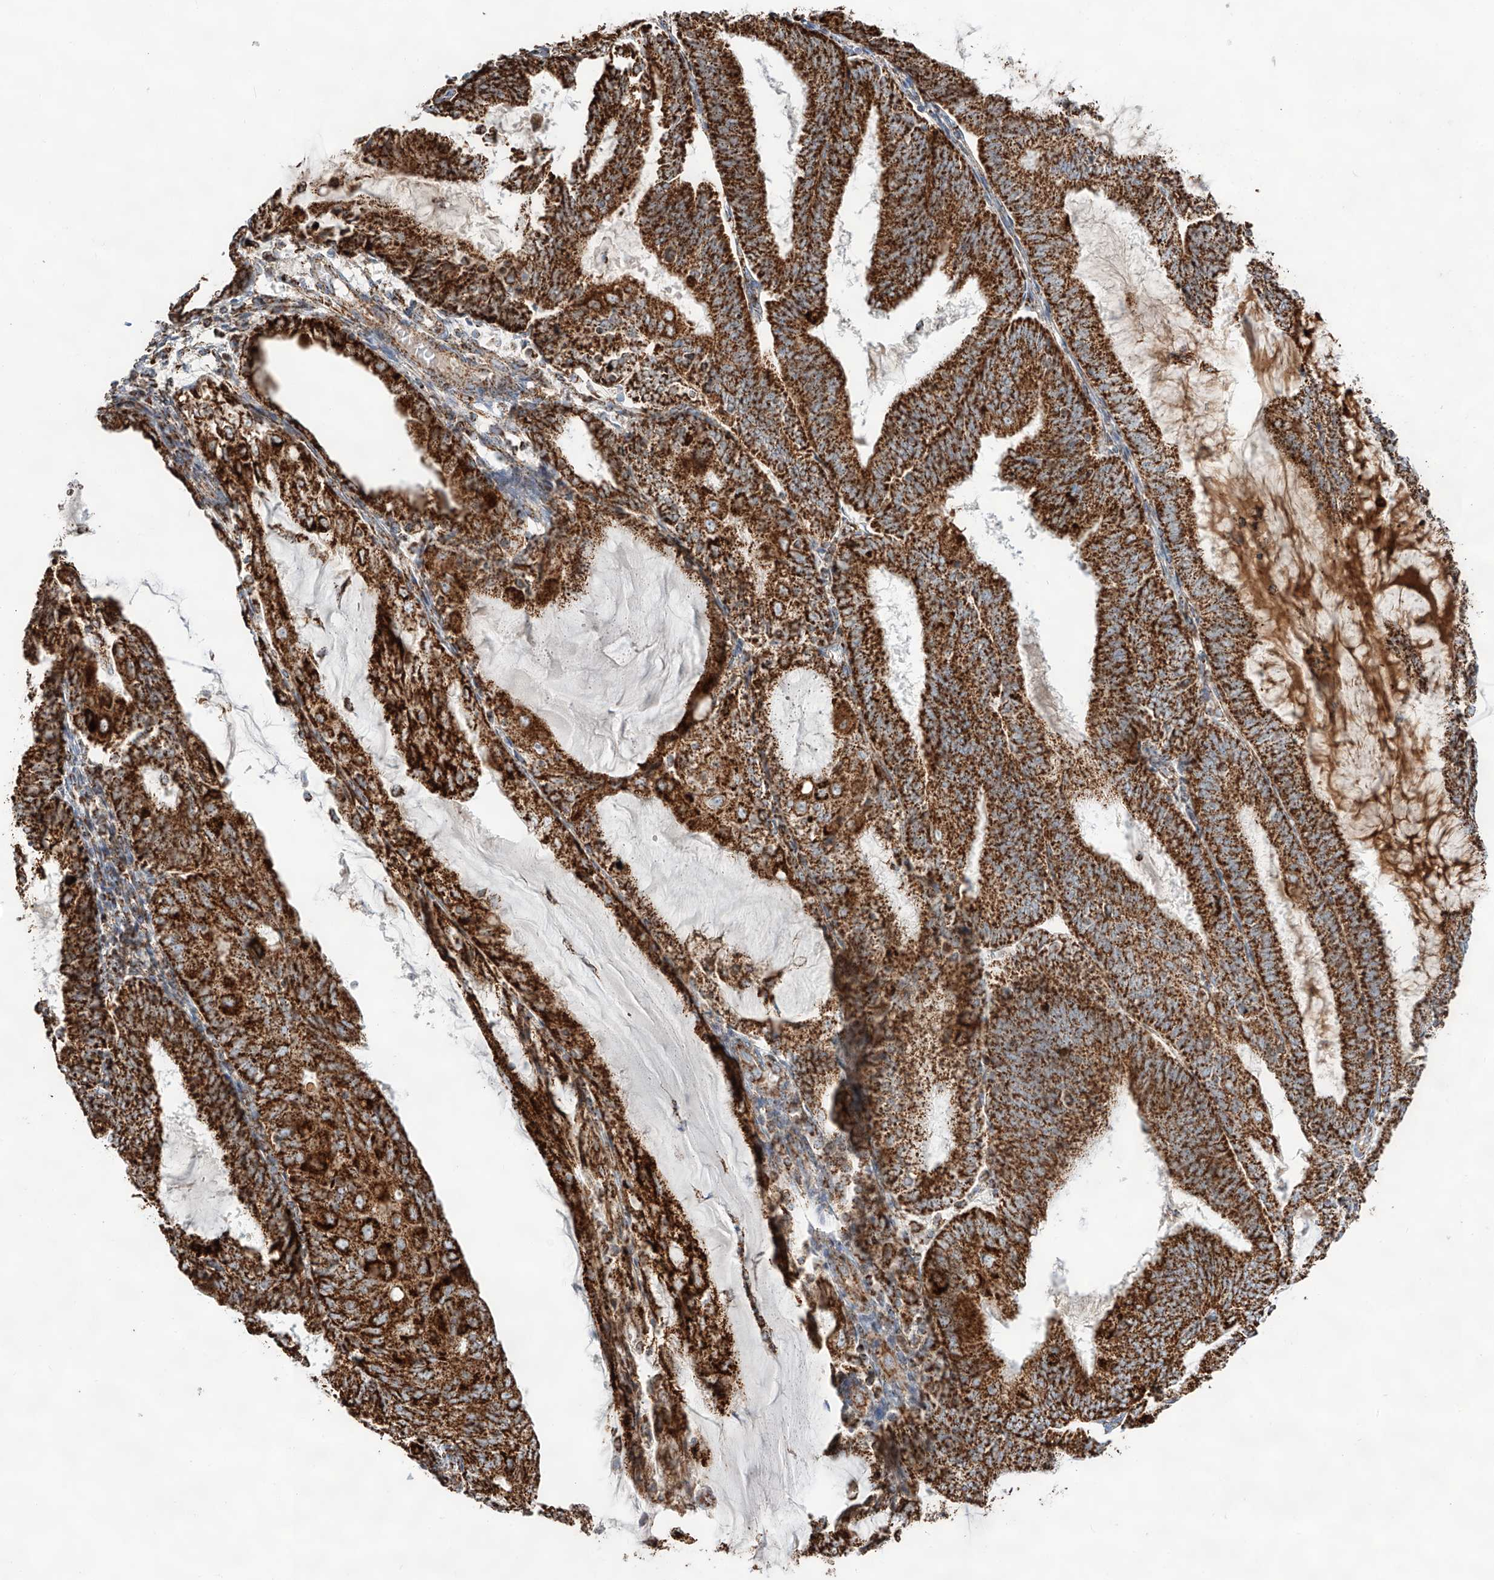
{"staining": {"intensity": "strong", "quantity": ">75%", "location": "cytoplasmic/membranous"}, "tissue": "endometrial cancer", "cell_type": "Tumor cells", "image_type": "cancer", "snomed": [{"axis": "morphology", "description": "Adenocarcinoma, NOS"}, {"axis": "topography", "description": "Endometrium"}], "caption": "Protein expression analysis of endometrial cancer displays strong cytoplasmic/membranous positivity in about >75% of tumor cells.", "gene": "TTC27", "patient": {"sex": "female", "age": 81}}